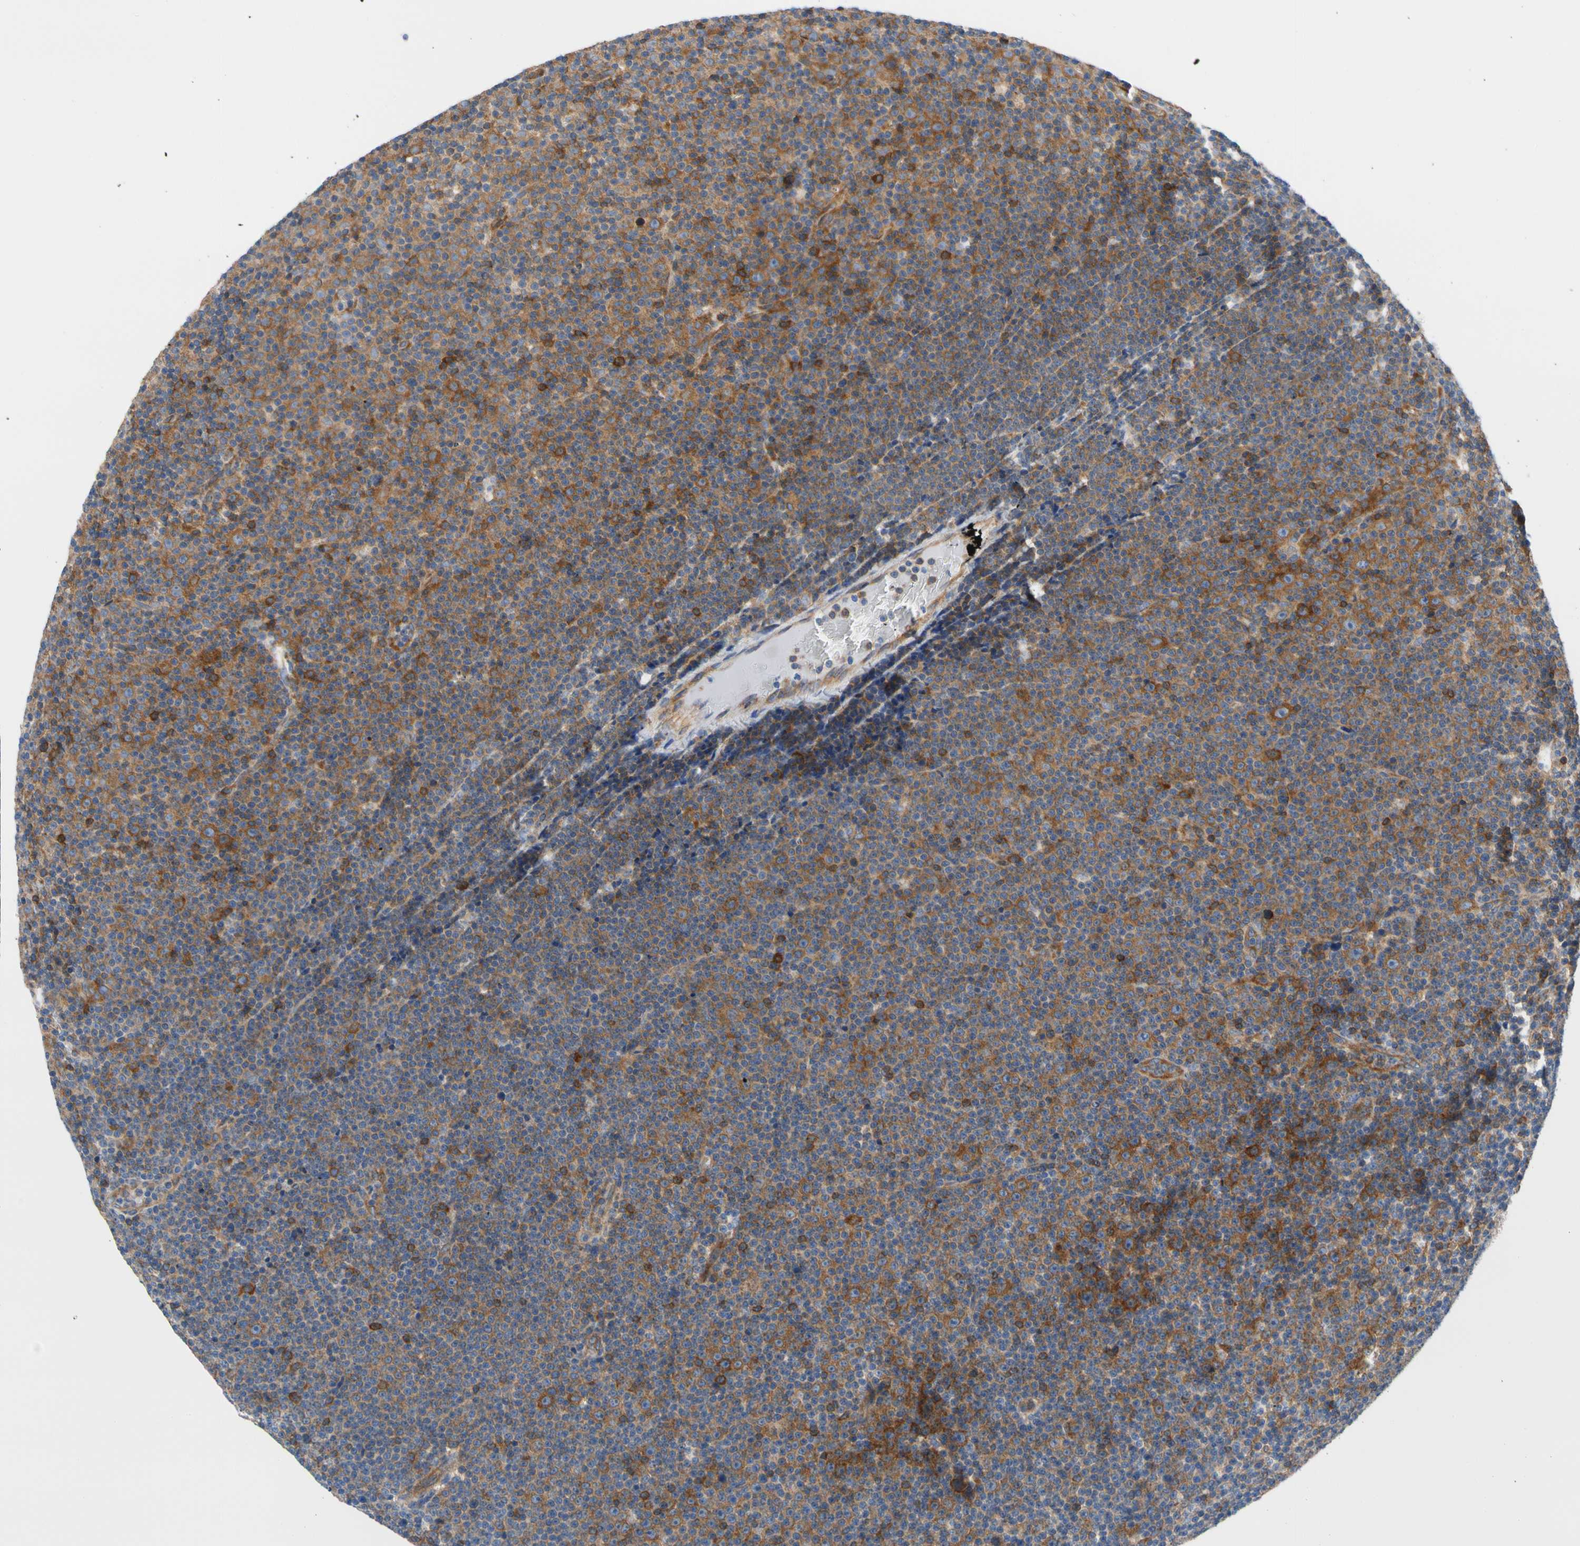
{"staining": {"intensity": "moderate", "quantity": ">75%", "location": "cytoplasmic/membranous"}, "tissue": "lymphoma", "cell_type": "Tumor cells", "image_type": "cancer", "snomed": [{"axis": "morphology", "description": "Malignant lymphoma, non-Hodgkin's type, Low grade"}, {"axis": "topography", "description": "Lymph node"}], "caption": "Immunohistochemical staining of malignant lymphoma, non-Hodgkin's type (low-grade) demonstrates moderate cytoplasmic/membranous protein expression in about >75% of tumor cells. (brown staining indicates protein expression, while blue staining denotes nuclei).", "gene": "GPHN", "patient": {"sex": "female", "age": 67}}